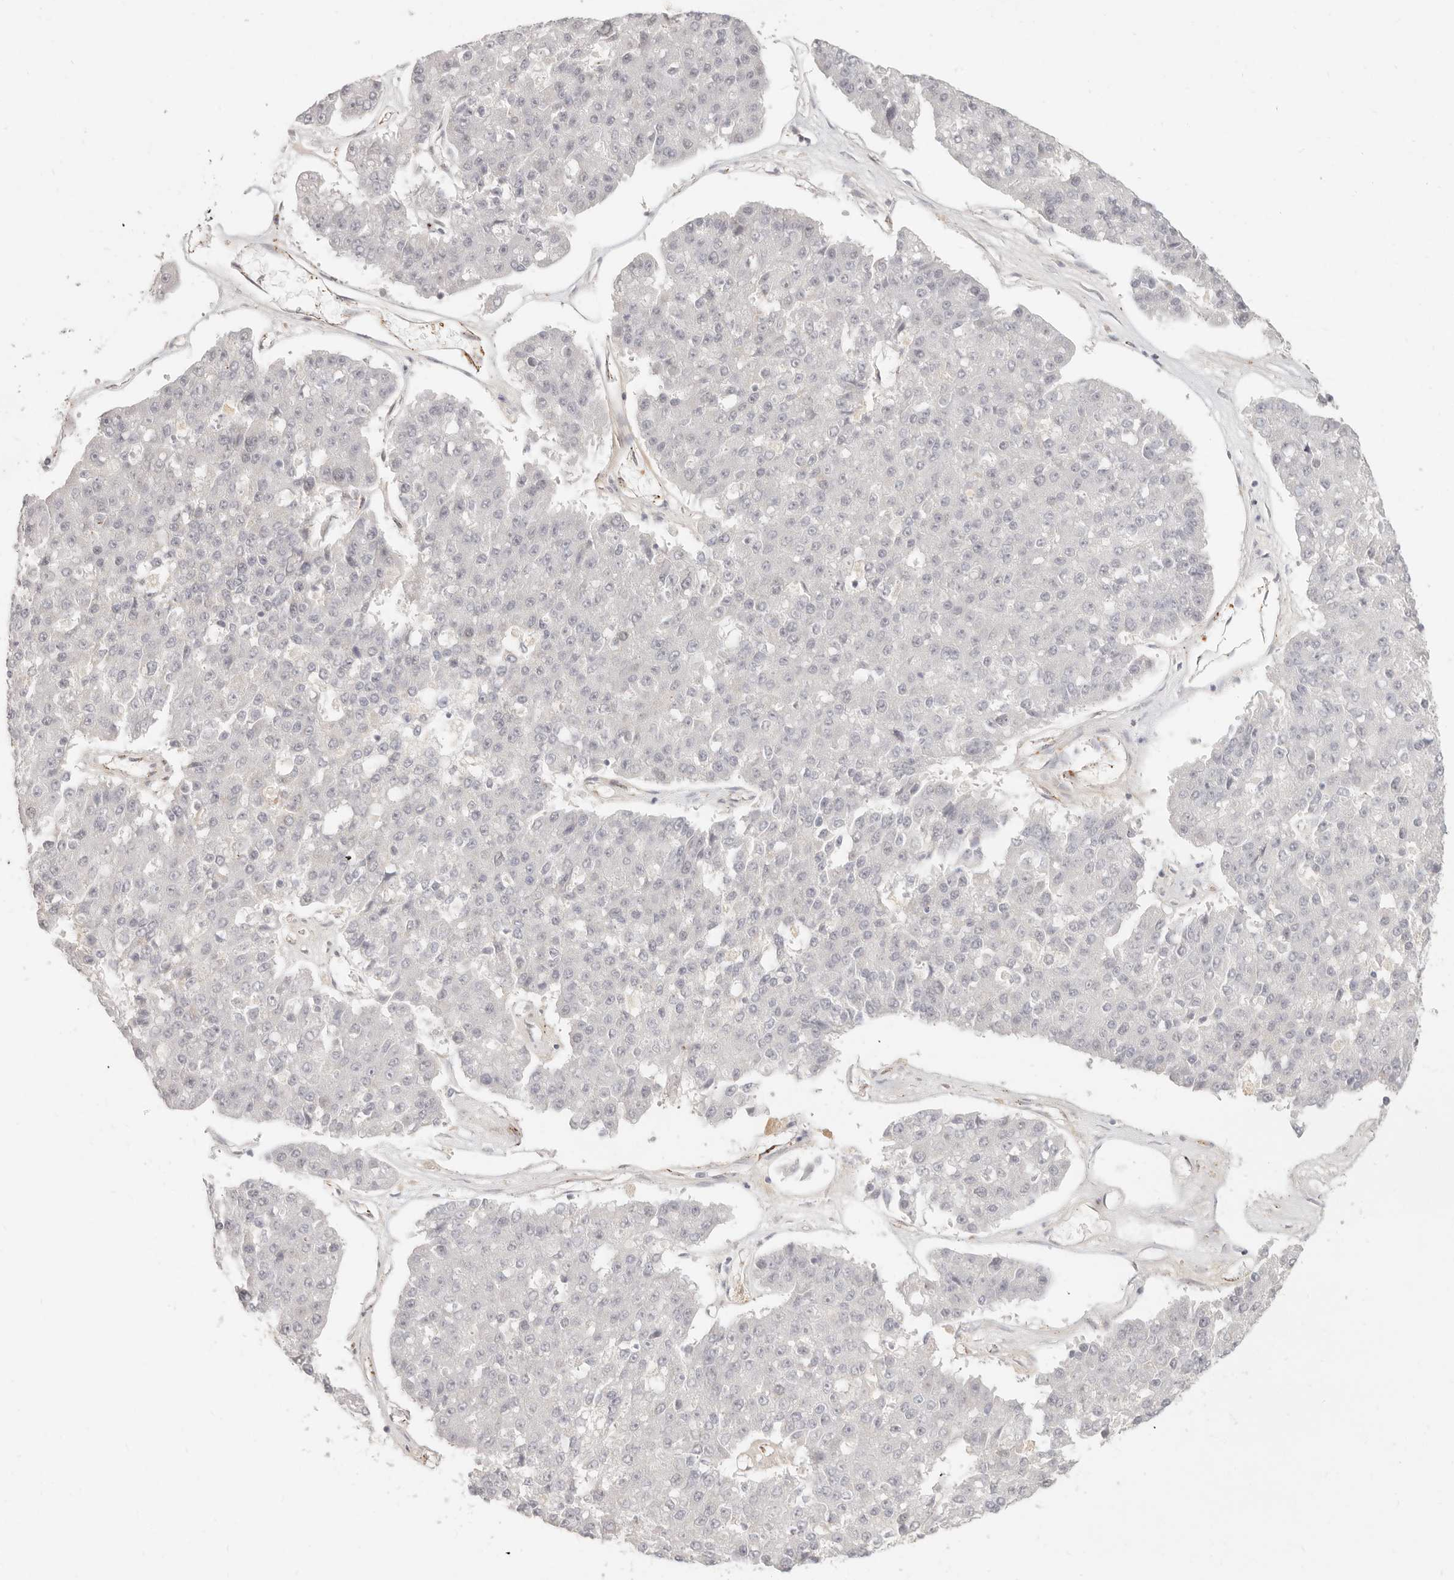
{"staining": {"intensity": "negative", "quantity": "none", "location": "none"}, "tissue": "pancreatic cancer", "cell_type": "Tumor cells", "image_type": "cancer", "snomed": [{"axis": "morphology", "description": "Adenocarcinoma, NOS"}, {"axis": "topography", "description": "Pancreas"}], "caption": "Immunohistochemistry (IHC) micrograph of neoplastic tissue: pancreatic adenocarcinoma stained with DAB (3,3'-diaminobenzidine) exhibits no significant protein positivity in tumor cells.", "gene": "SASS6", "patient": {"sex": "male", "age": 50}}